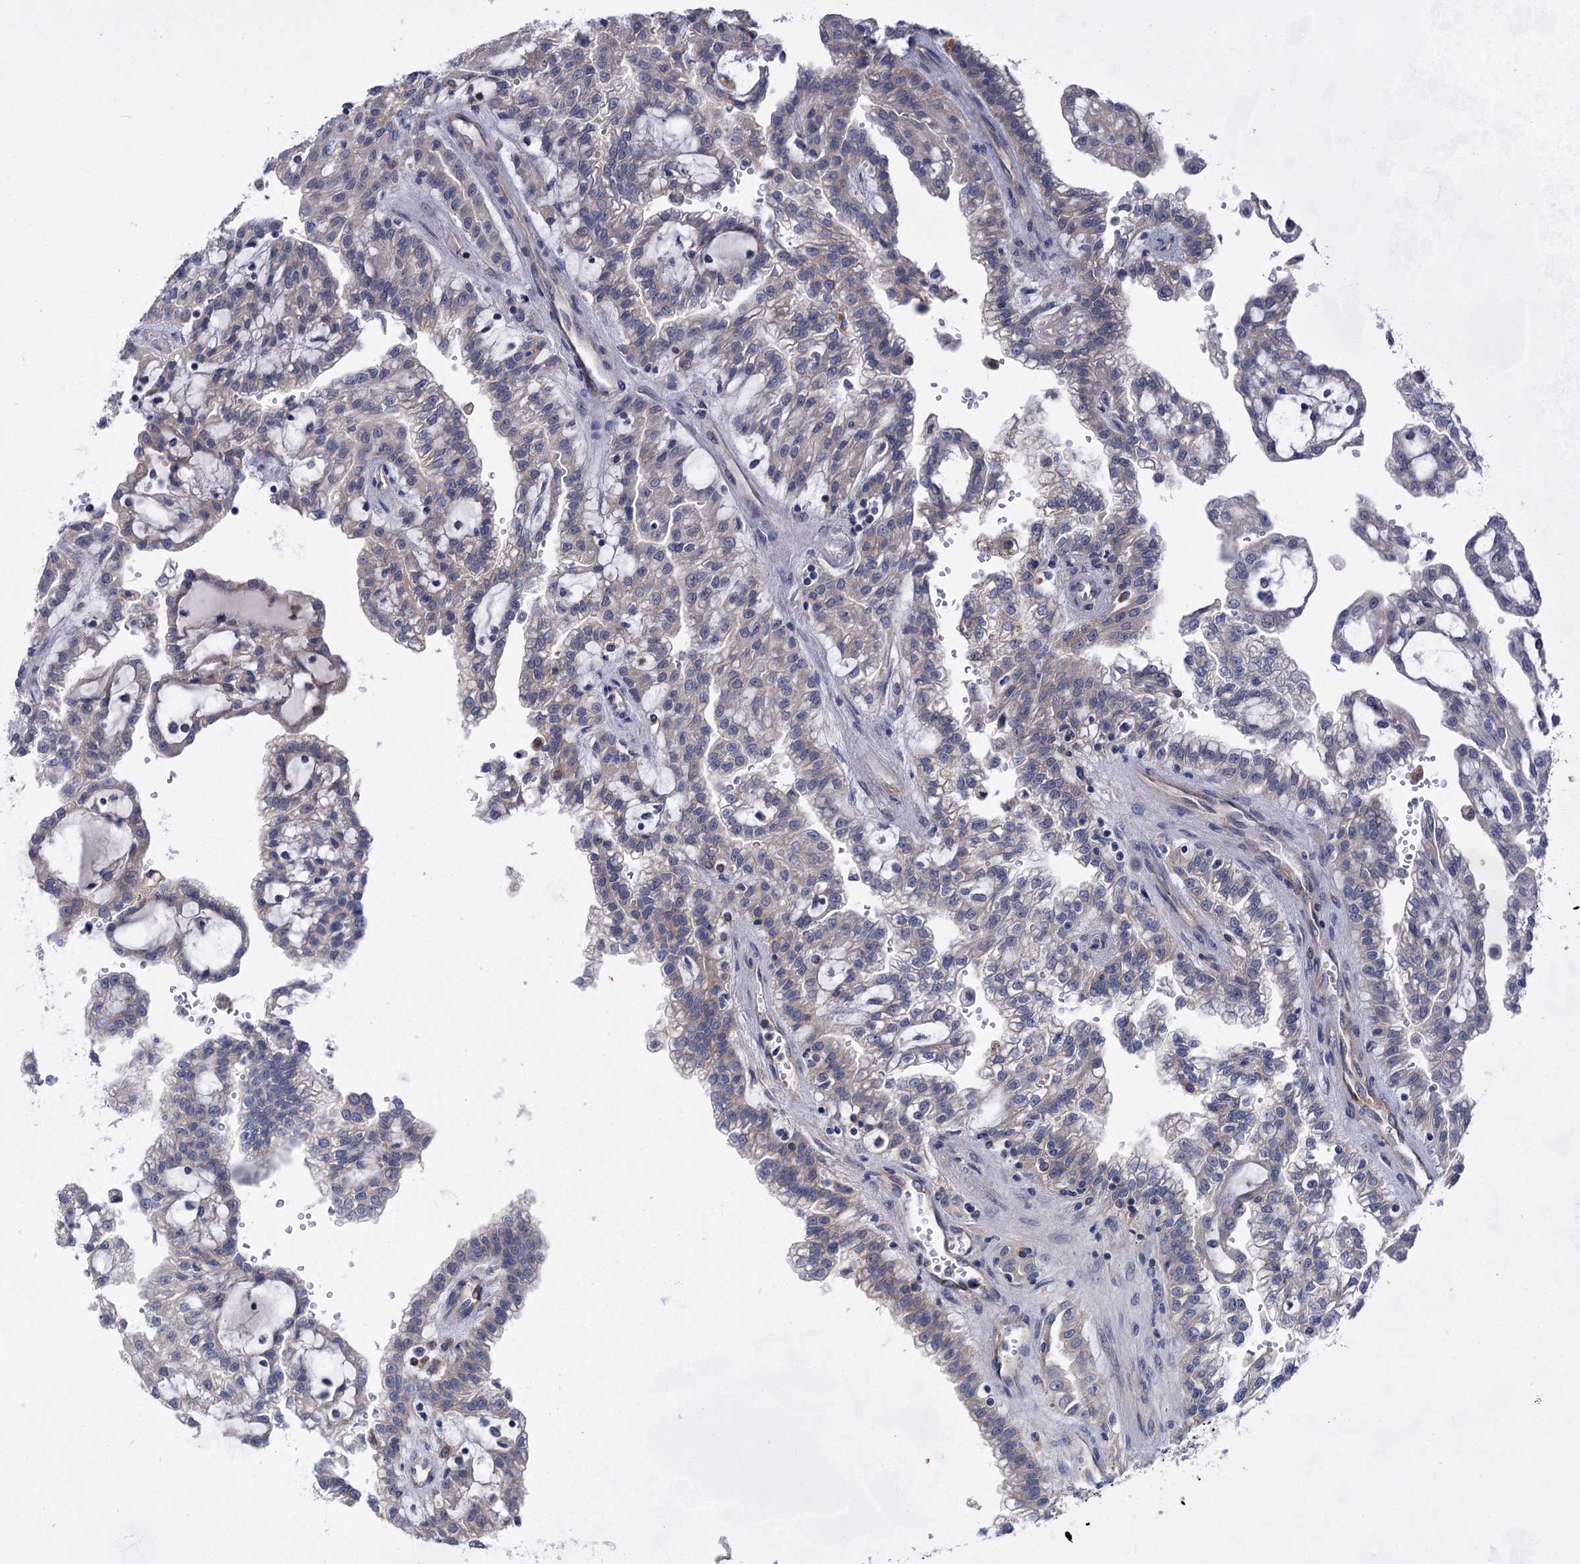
{"staining": {"intensity": "negative", "quantity": "none", "location": "none"}, "tissue": "renal cancer", "cell_type": "Tumor cells", "image_type": "cancer", "snomed": [{"axis": "morphology", "description": "Adenocarcinoma, NOS"}, {"axis": "topography", "description": "Kidney"}], "caption": "High magnification brightfield microscopy of renal cancer stained with DAB (3,3'-diaminobenzidine) (brown) and counterstained with hematoxylin (blue): tumor cells show no significant staining.", "gene": "MORN3", "patient": {"sex": "male", "age": 63}}